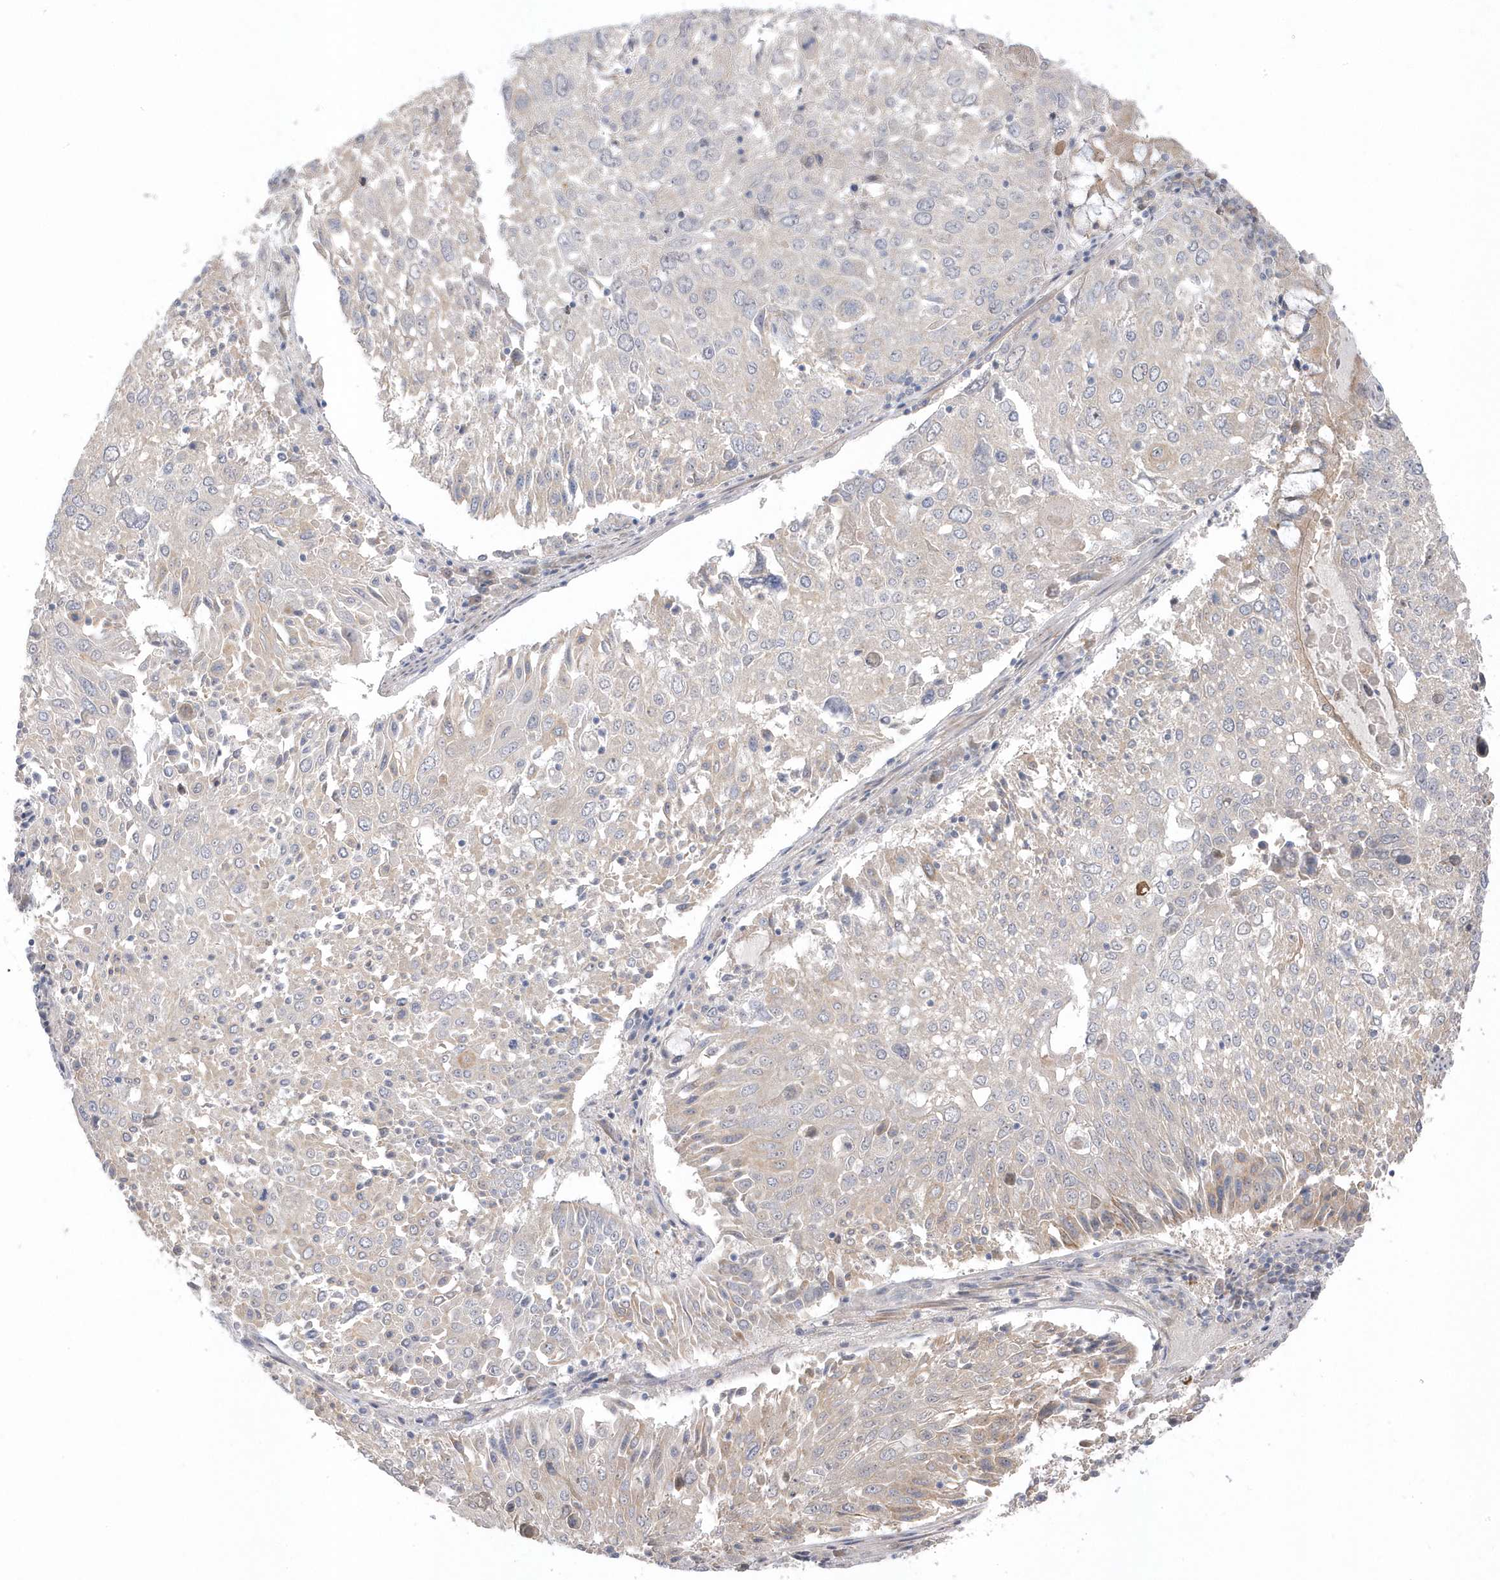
{"staining": {"intensity": "negative", "quantity": "none", "location": "none"}, "tissue": "lung cancer", "cell_type": "Tumor cells", "image_type": "cancer", "snomed": [{"axis": "morphology", "description": "Squamous cell carcinoma, NOS"}, {"axis": "topography", "description": "Lung"}], "caption": "Immunohistochemical staining of lung cancer (squamous cell carcinoma) exhibits no significant expression in tumor cells.", "gene": "GTPBP6", "patient": {"sex": "male", "age": 65}}